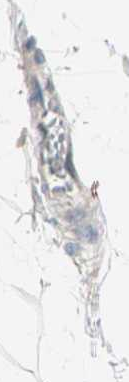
{"staining": {"intensity": "weak", "quantity": "<25%", "location": "cytoplasmic/membranous"}, "tissue": "adipose tissue", "cell_type": "Adipocytes", "image_type": "normal", "snomed": [{"axis": "morphology", "description": "Normal tissue, NOS"}, {"axis": "topography", "description": "Soft tissue"}], "caption": "The micrograph shows no staining of adipocytes in normal adipose tissue. Brightfield microscopy of immunohistochemistry stained with DAB (3,3'-diaminobenzidine) (brown) and hematoxylin (blue), captured at high magnification.", "gene": "LRPAP1", "patient": {"sex": "male", "age": 72}}